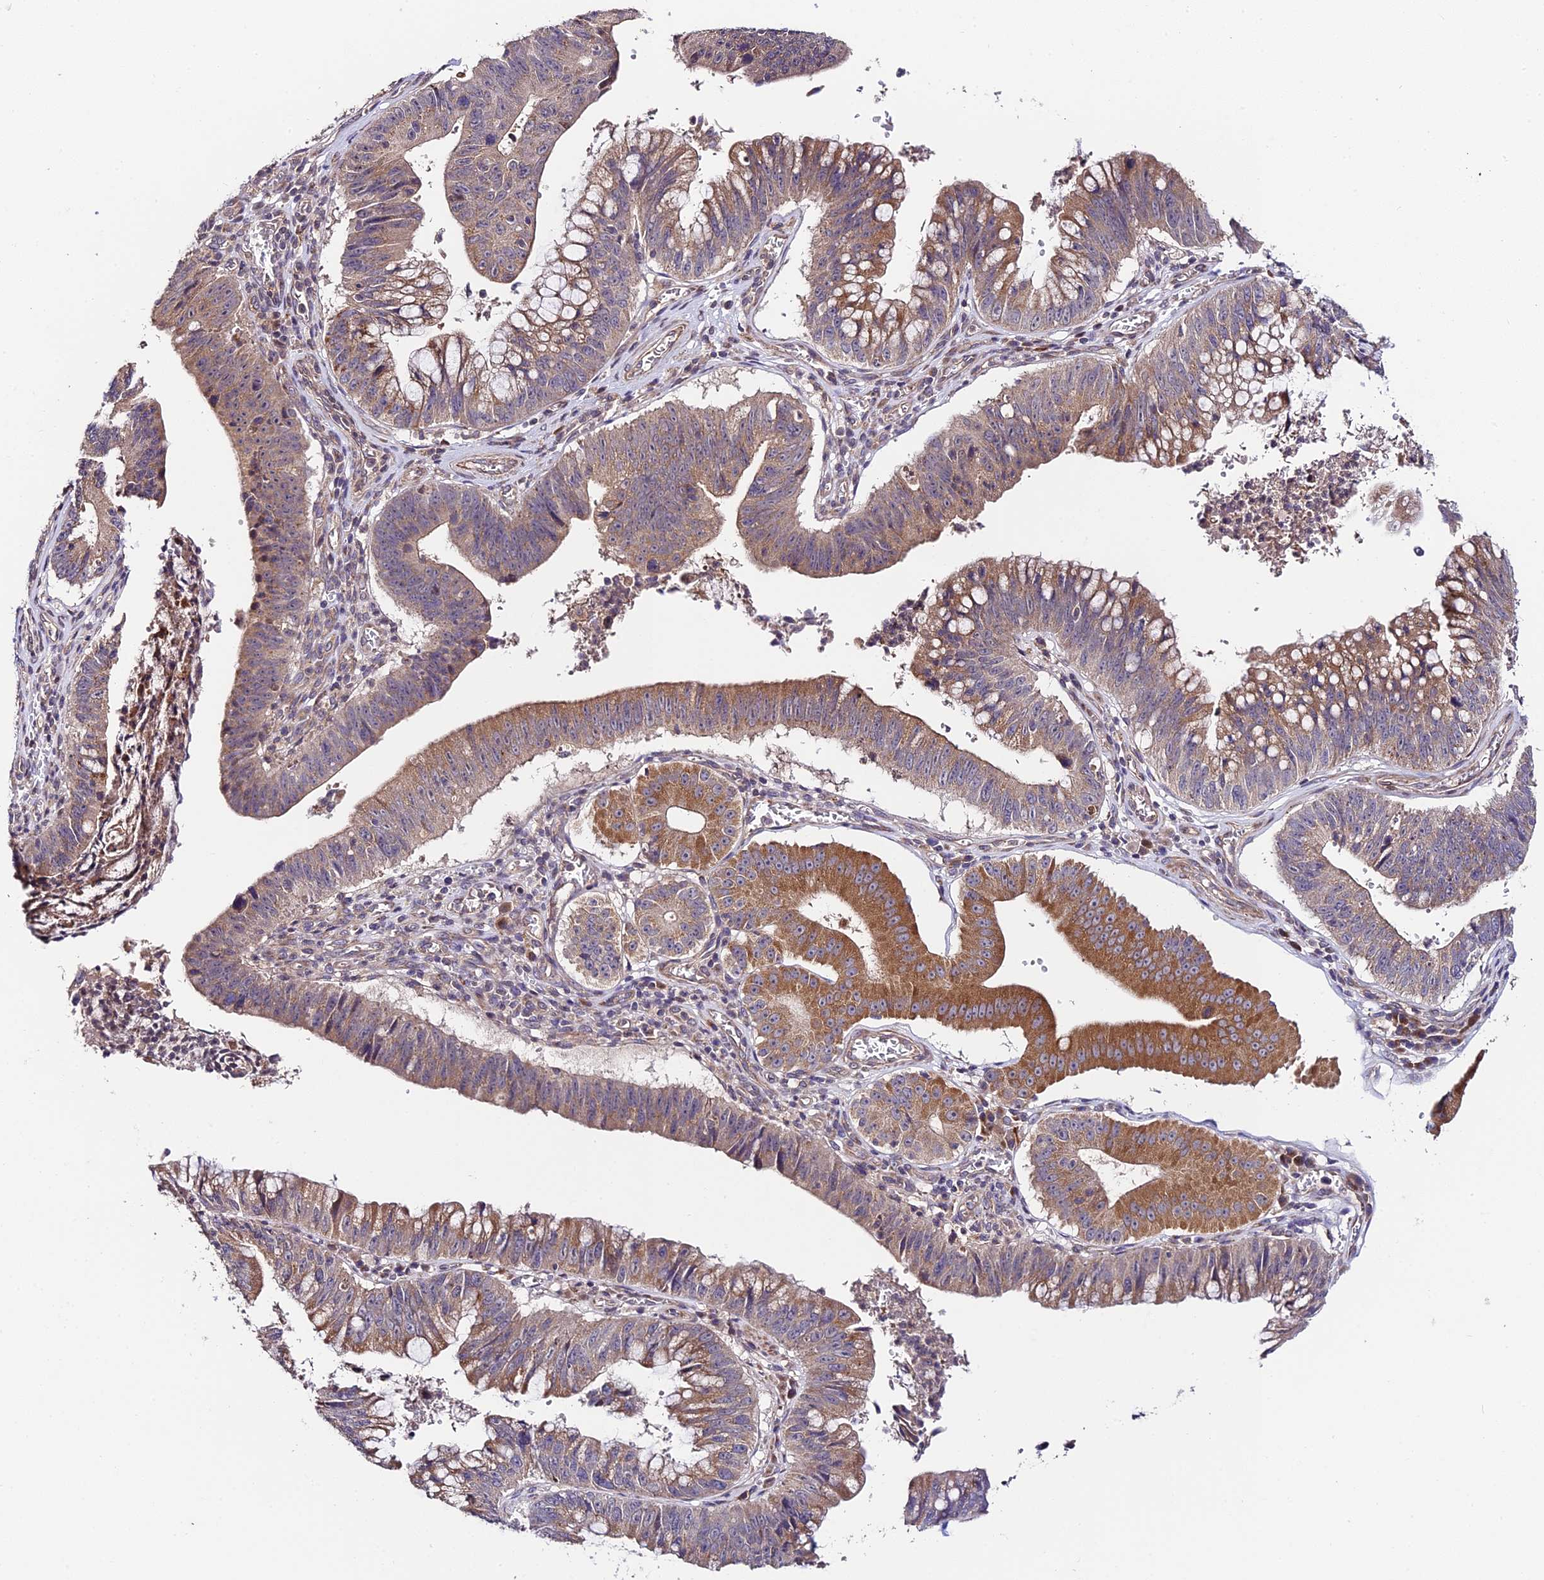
{"staining": {"intensity": "moderate", "quantity": "25%-75%", "location": "cytoplasmic/membranous"}, "tissue": "stomach cancer", "cell_type": "Tumor cells", "image_type": "cancer", "snomed": [{"axis": "morphology", "description": "Adenocarcinoma, NOS"}, {"axis": "topography", "description": "Stomach"}], "caption": "High-power microscopy captured an IHC image of adenocarcinoma (stomach), revealing moderate cytoplasmic/membranous expression in approximately 25%-75% of tumor cells.", "gene": "C3orf20", "patient": {"sex": "male", "age": 59}}